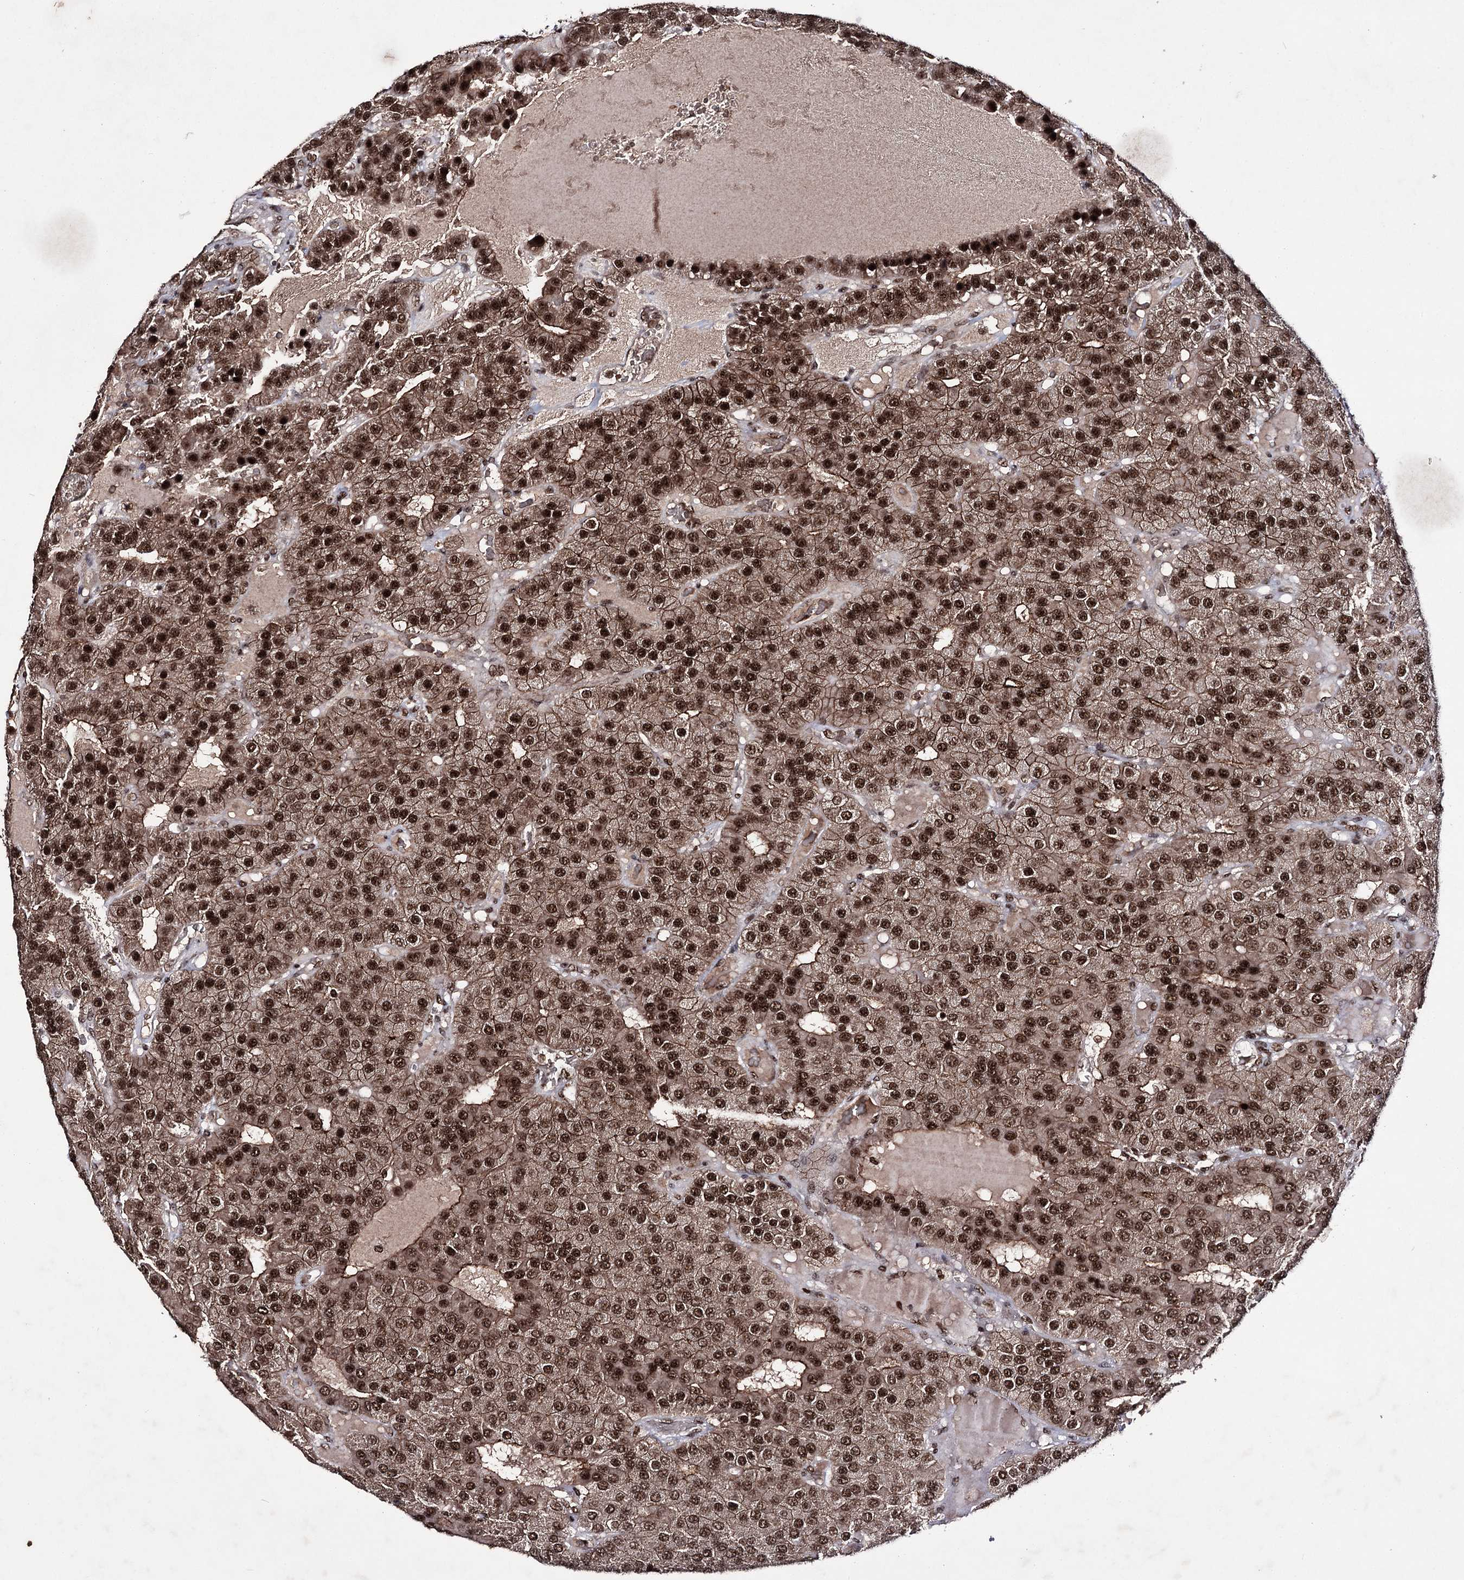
{"staining": {"intensity": "strong", "quantity": ">75%", "location": "cytoplasmic/membranous,nuclear"}, "tissue": "parathyroid gland", "cell_type": "Glandular cells", "image_type": "normal", "snomed": [{"axis": "morphology", "description": "Normal tissue, NOS"}, {"axis": "morphology", "description": "Adenoma, NOS"}, {"axis": "topography", "description": "Parathyroid gland"}], "caption": "Parathyroid gland stained for a protein shows strong cytoplasmic/membranous,nuclear positivity in glandular cells. (DAB (3,3'-diaminobenzidine) IHC, brown staining for protein, blue staining for nuclei).", "gene": "PRPF40A", "patient": {"sex": "female", "age": 86}}